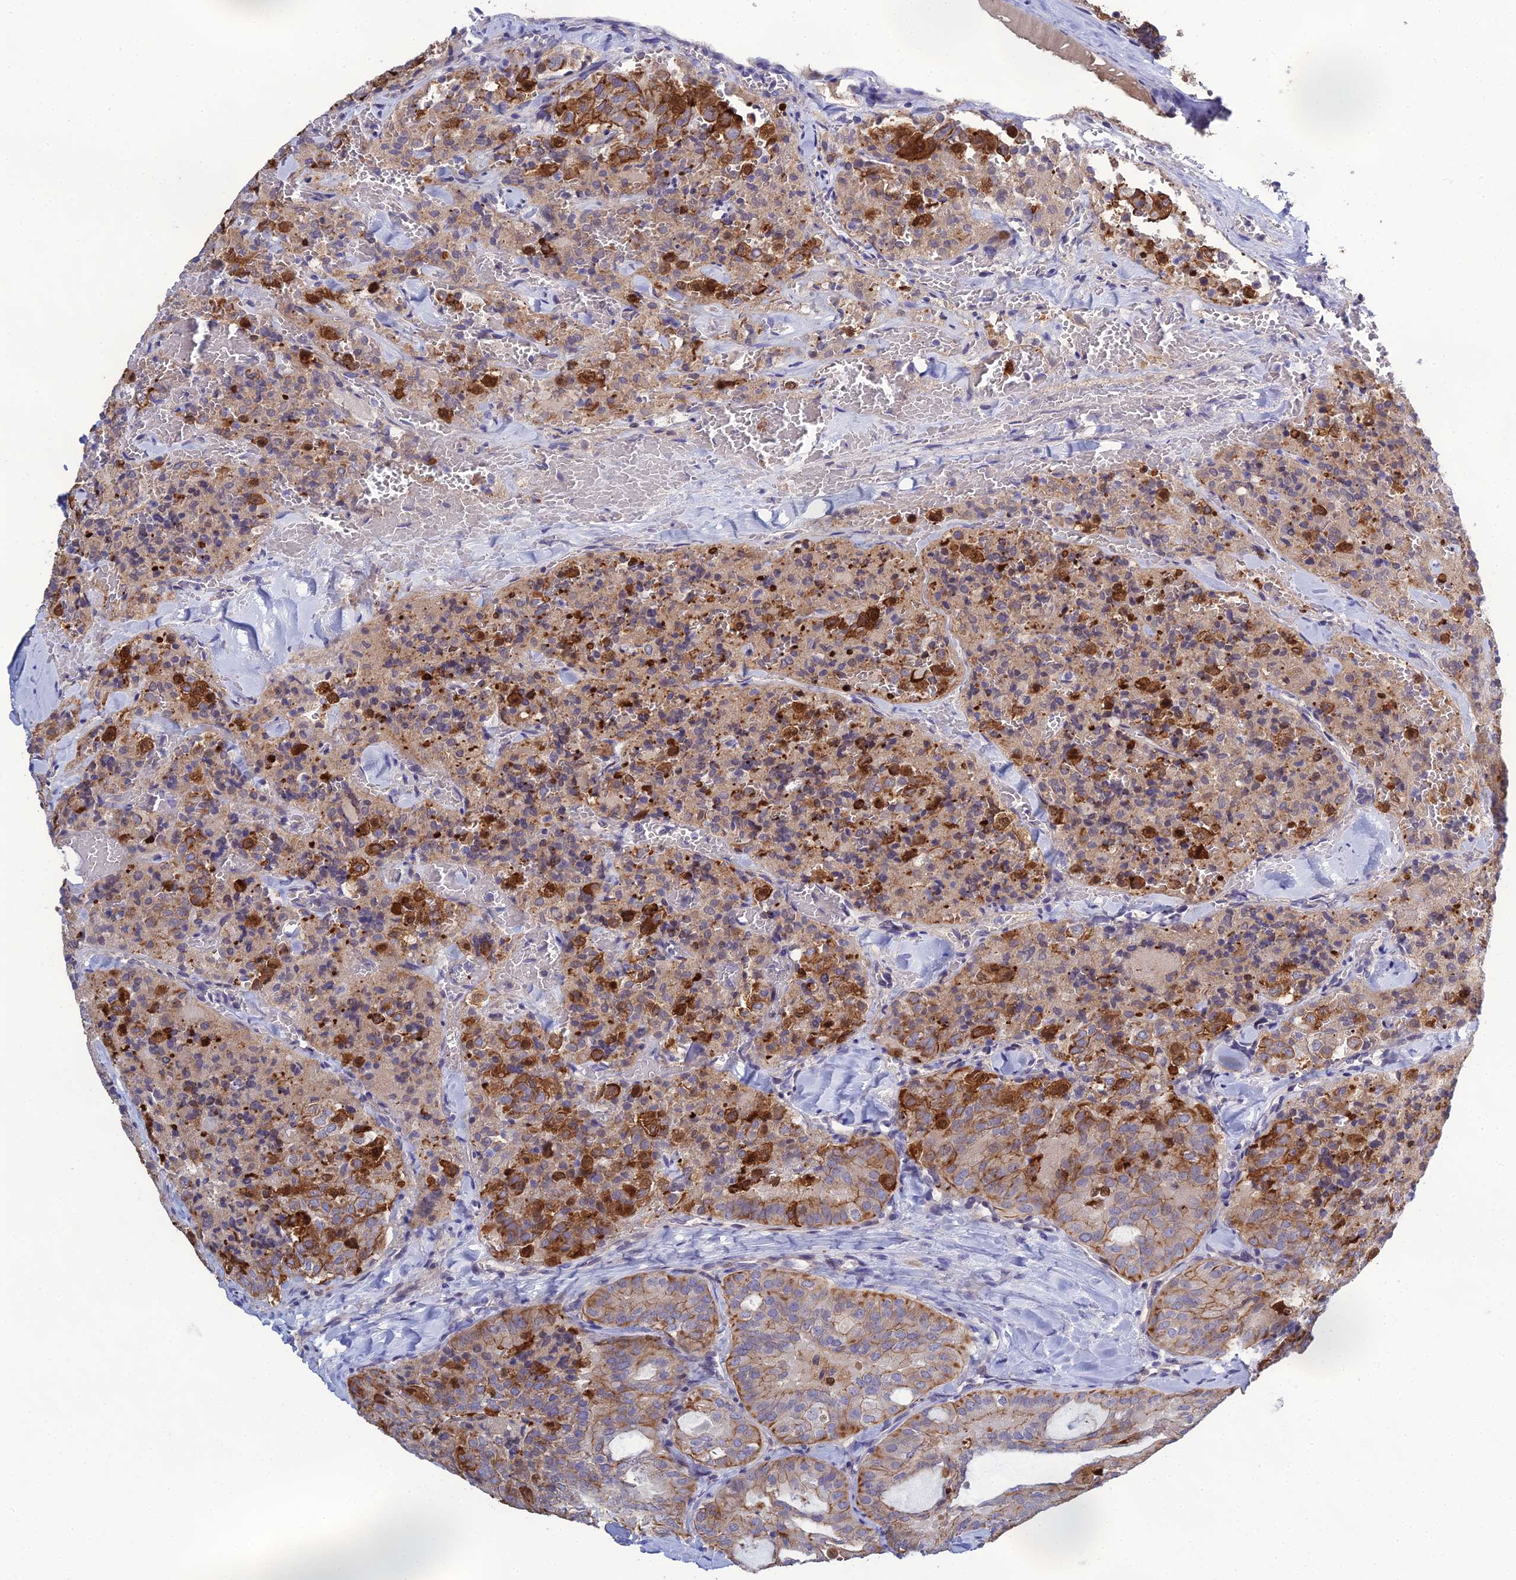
{"staining": {"intensity": "moderate", "quantity": ">75%", "location": "cytoplasmic/membranous"}, "tissue": "thyroid cancer", "cell_type": "Tumor cells", "image_type": "cancer", "snomed": [{"axis": "morphology", "description": "Follicular adenoma carcinoma, NOS"}, {"axis": "topography", "description": "Thyroid gland"}], "caption": "Thyroid cancer (follicular adenoma carcinoma) was stained to show a protein in brown. There is medium levels of moderate cytoplasmic/membranous staining in about >75% of tumor cells.", "gene": "LZTS2", "patient": {"sex": "male", "age": 75}}